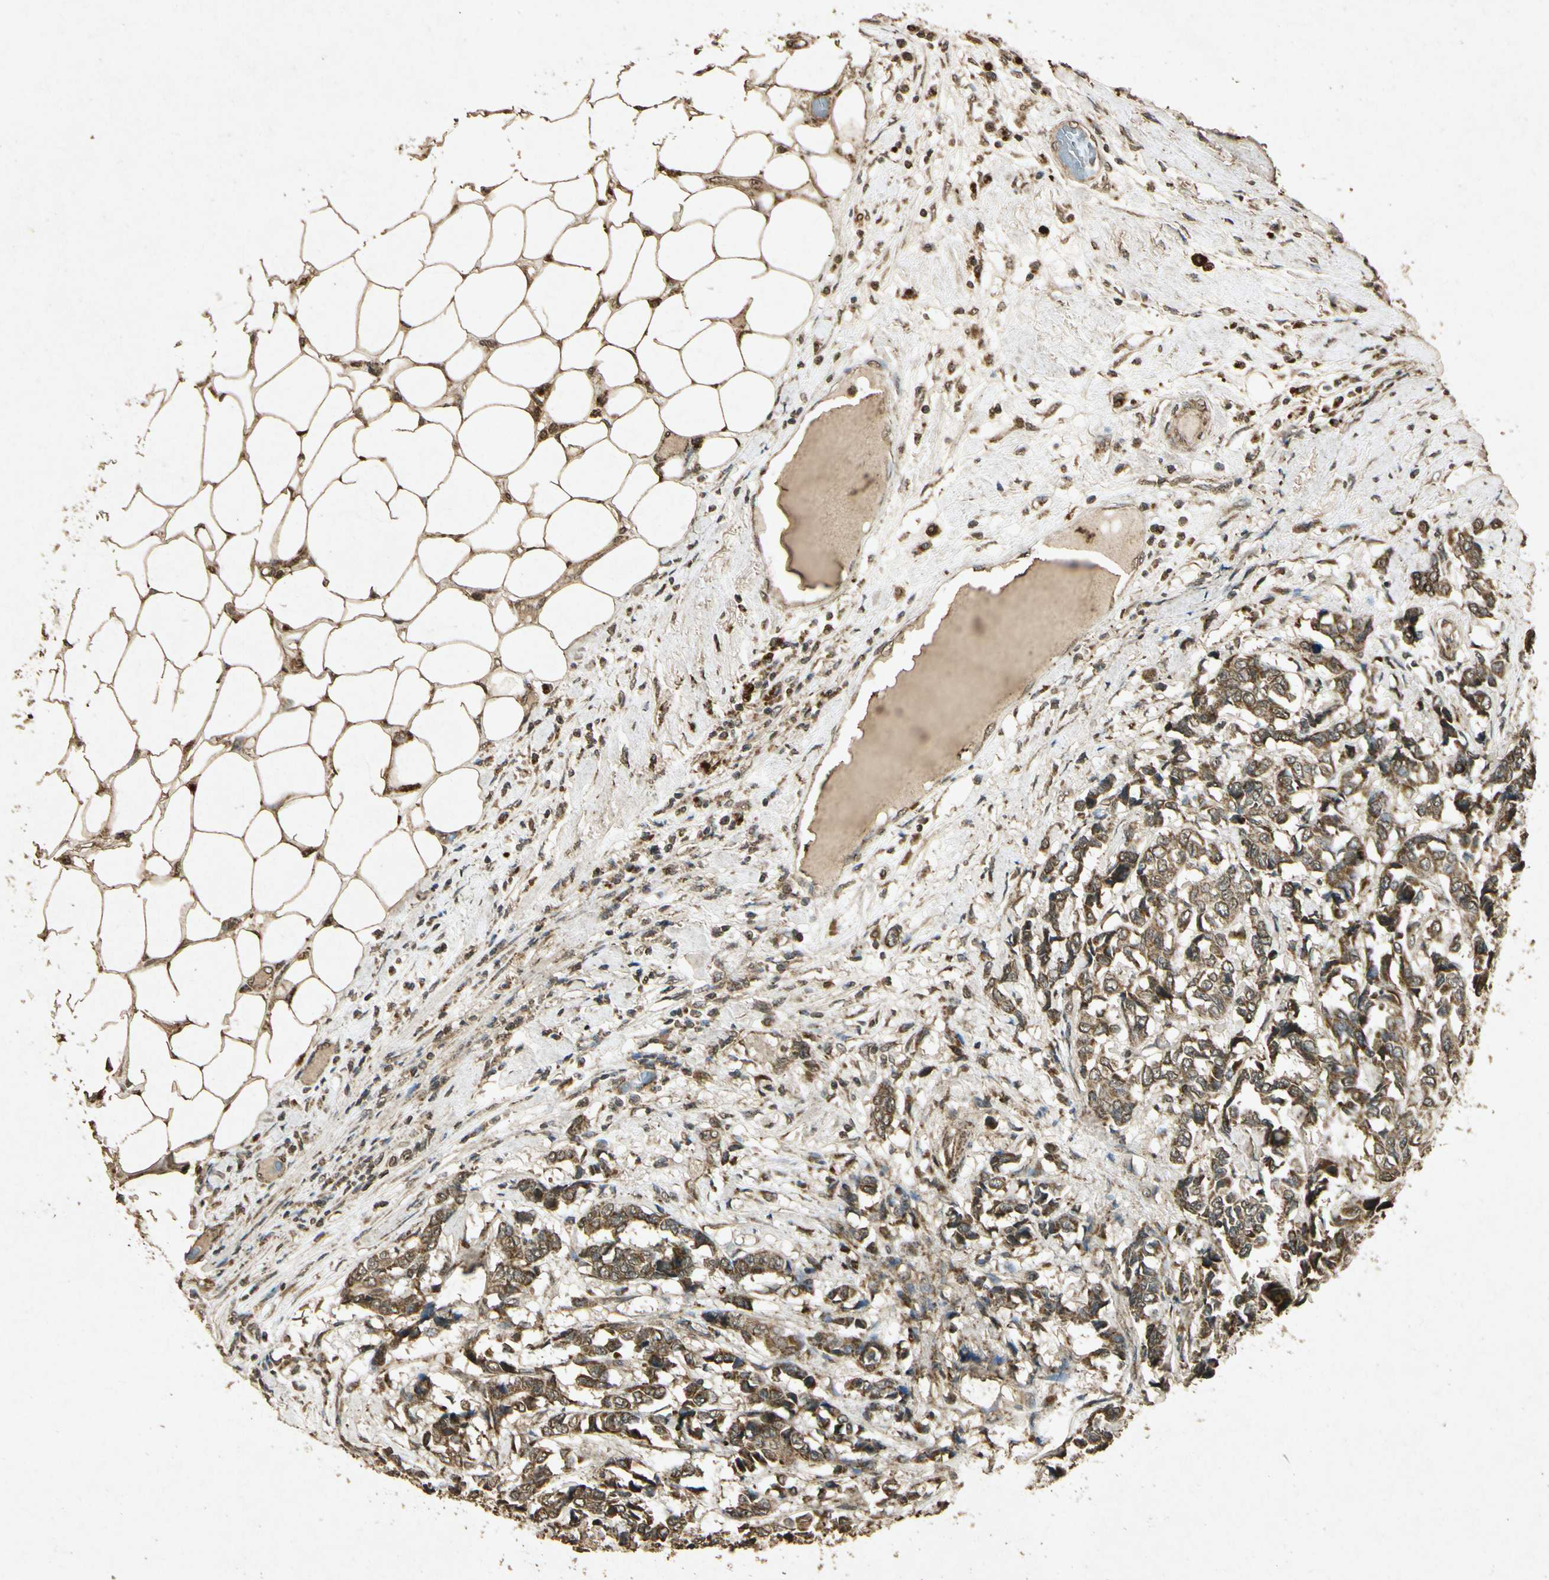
{"staining": {"intensity": "moderate", "quantity": ">75%", "location": "cytoplasmic/membranous"}, "tissue": "breast cancer", "cell_type": "Tumor cells", "image_type": "cancer", "snomed": [{"axis": "morphology", "description": "Duct carcinoma"}, {"axis": "topography", "description": "Breast"}], "caption": "Protein expression by IHC demonstrates moderate cytoplasmic/membranous staining in approximately >75% of tumor cells in breast intraductal carcinoma.", "gene": "PRDX3", "patient": {"sex": "female", "age": 87}}